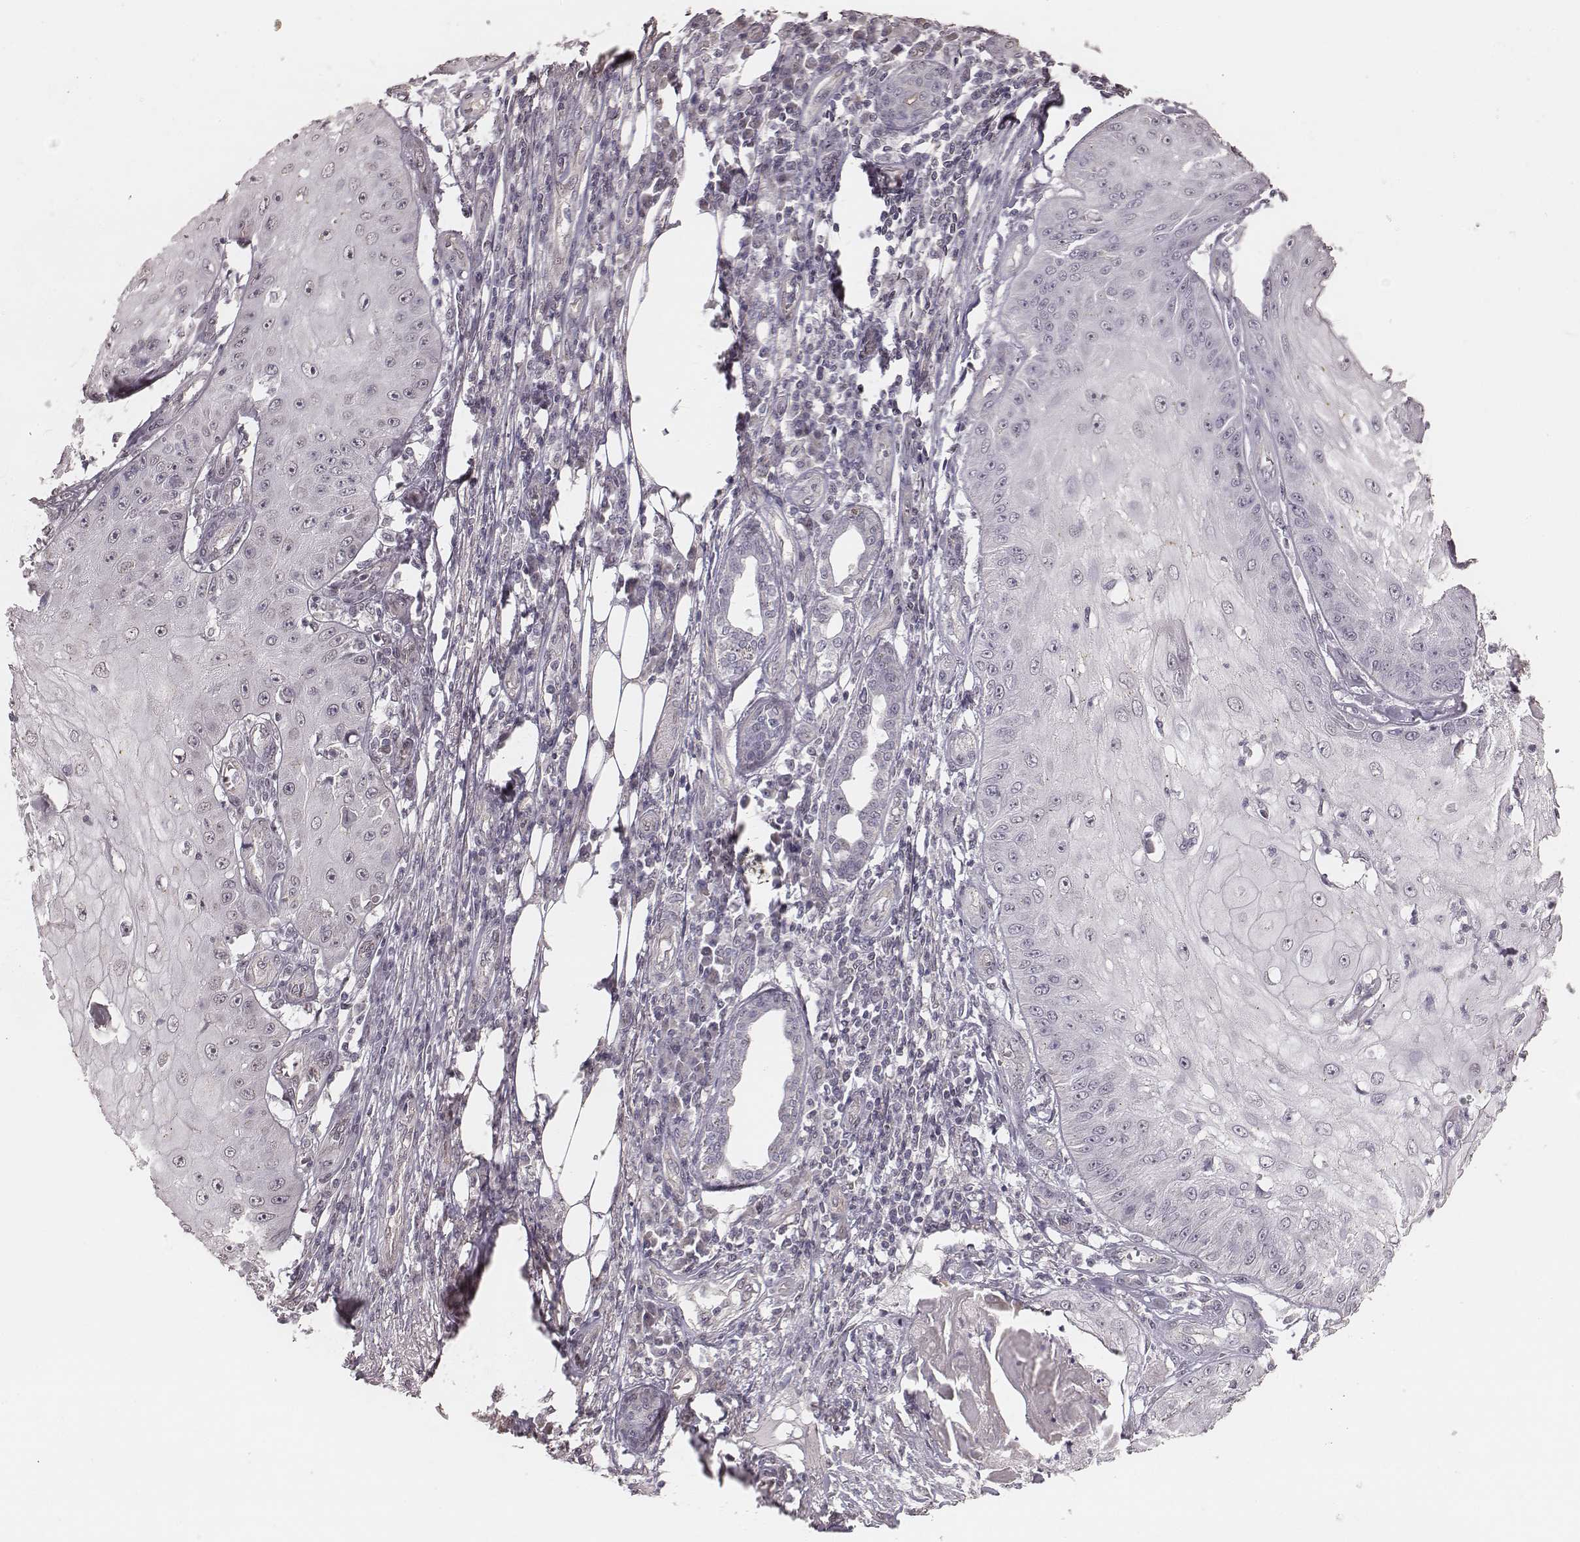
{"staining": {"intensity": "negative", "quantity": "none", "location": "none"}, "tissue": "skin cancer", "cell_type": "Tumor cells", "image_type": "cancer", "snomed": [{"axis": "morphology", "description": "Squamous cell carcinoma, NOS"}, {"axis": "topography", "description": "Skin"}], "caption": "This is a micrograph of immunohistochemistry (IHC) staining of skin squamous cell carcinoma, which shows no staining in tumor cells.", "gene": "SLC7A4", "patient": {"sex": "male", "age": 70}}